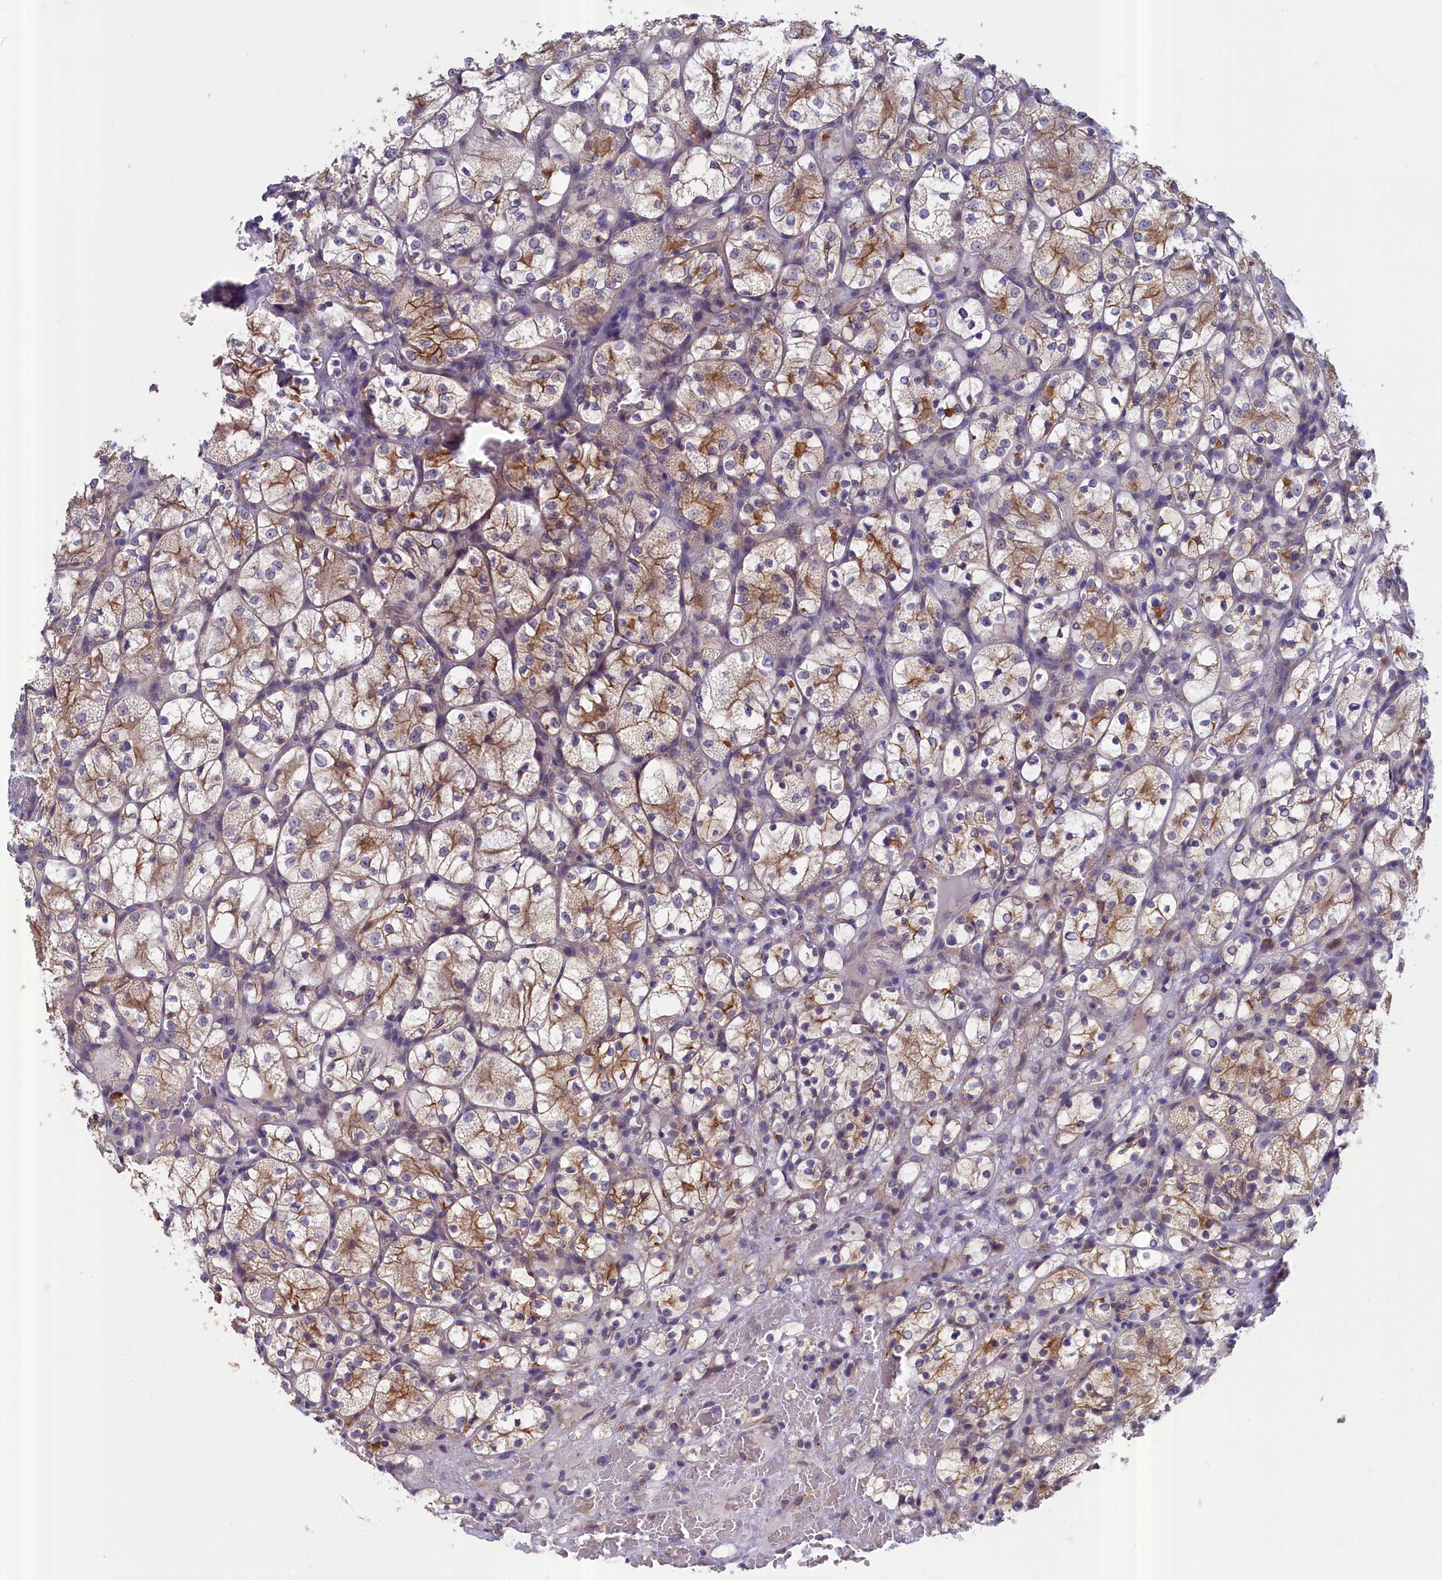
{"staining": {"intensity": "moderate", "quantity": "25%-75%", "location": "cytoplasmic/membranous"}, "tissue": "renal cancer", "cell_type": "Tumor cells", "image_type": "cancer", "snomed": [{"axis": "morphology", "description": "Adenocarcinoma, NOS"}, {"axis": "topography", "description": "Kidney"}], "caption": "Immunohistochemical staining of renal cancer displays medium levels of moderate cytoplasmic/membranous protein expression in approximately 25%-75% of tumor cells.", "gene": "COL19A1", "patient": {"sex": "female", "age": 69}}